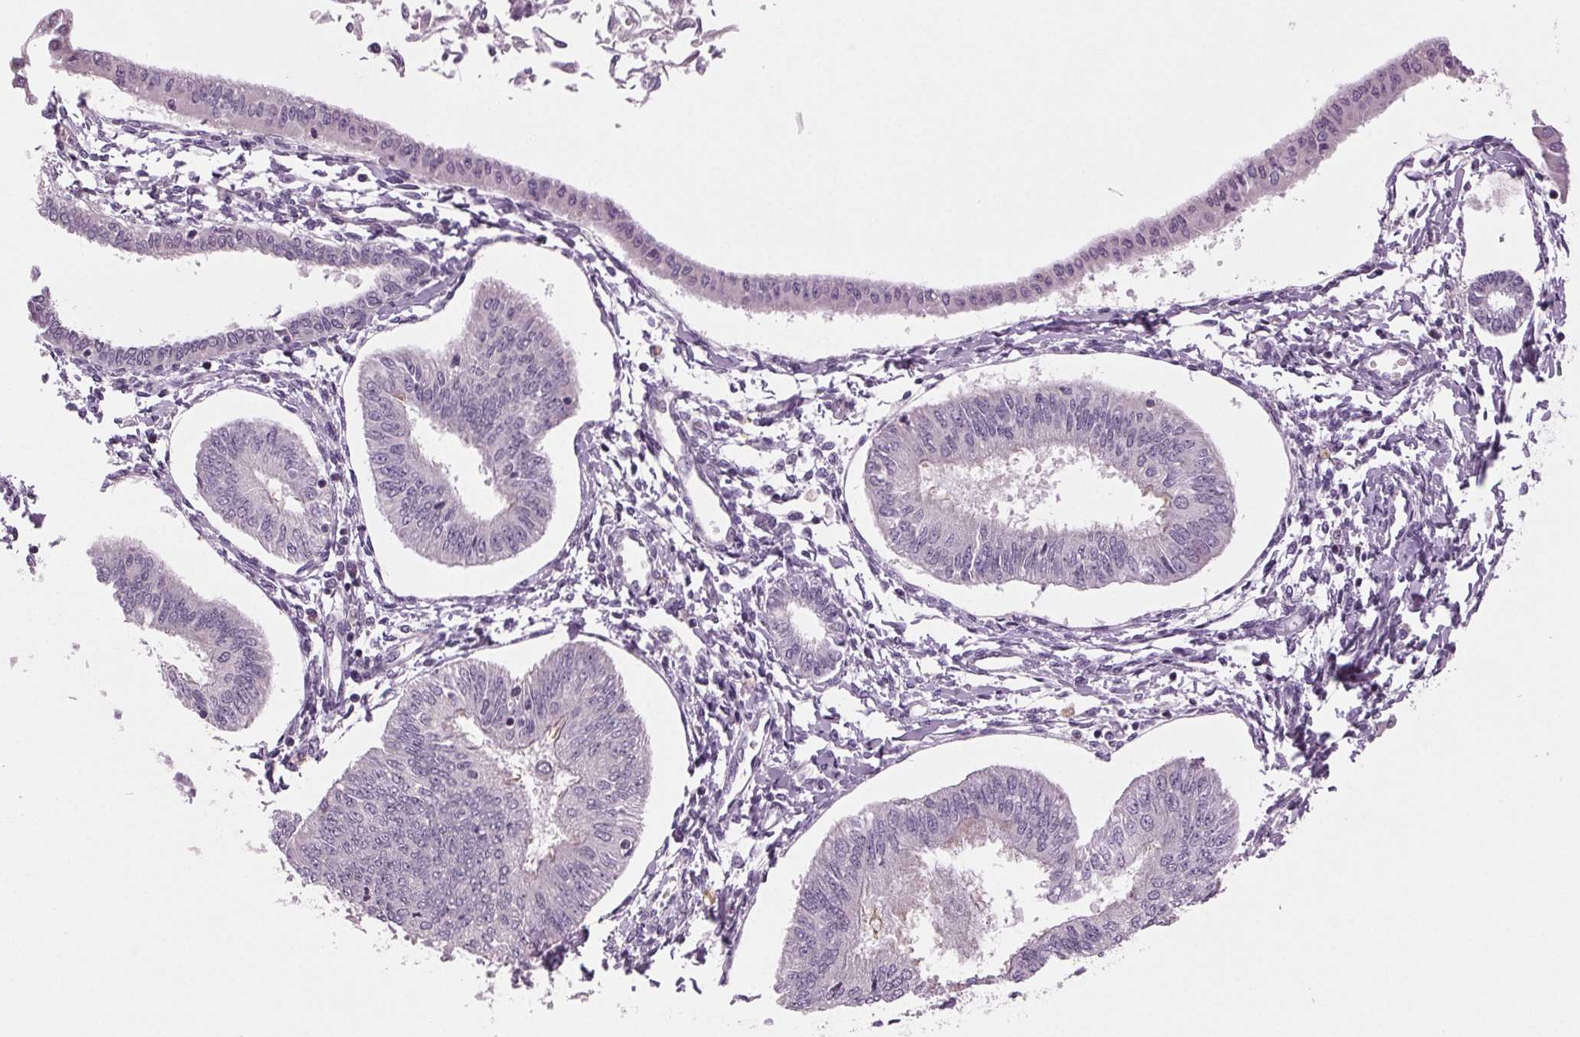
{"staining": {"intensity": "negative", "quantity": "none", "location": "none"}, "tissue": "endometrial cancer", "cell_type": "Tumor cells", "image_type": "cancer", "snomed": [{"axis": "morphology", "description": "Adenocarcinoma, NOS"}, {"axis": "topography", "description": "Endometrium"}], "caption": "The immunohistochemistry (IHC) micrograph has no significant staining in tumor cells of endometrial adenocarcinoma tissue.", "gene": "DNAH12", "patient": {"sex": "female", "age": 58}}